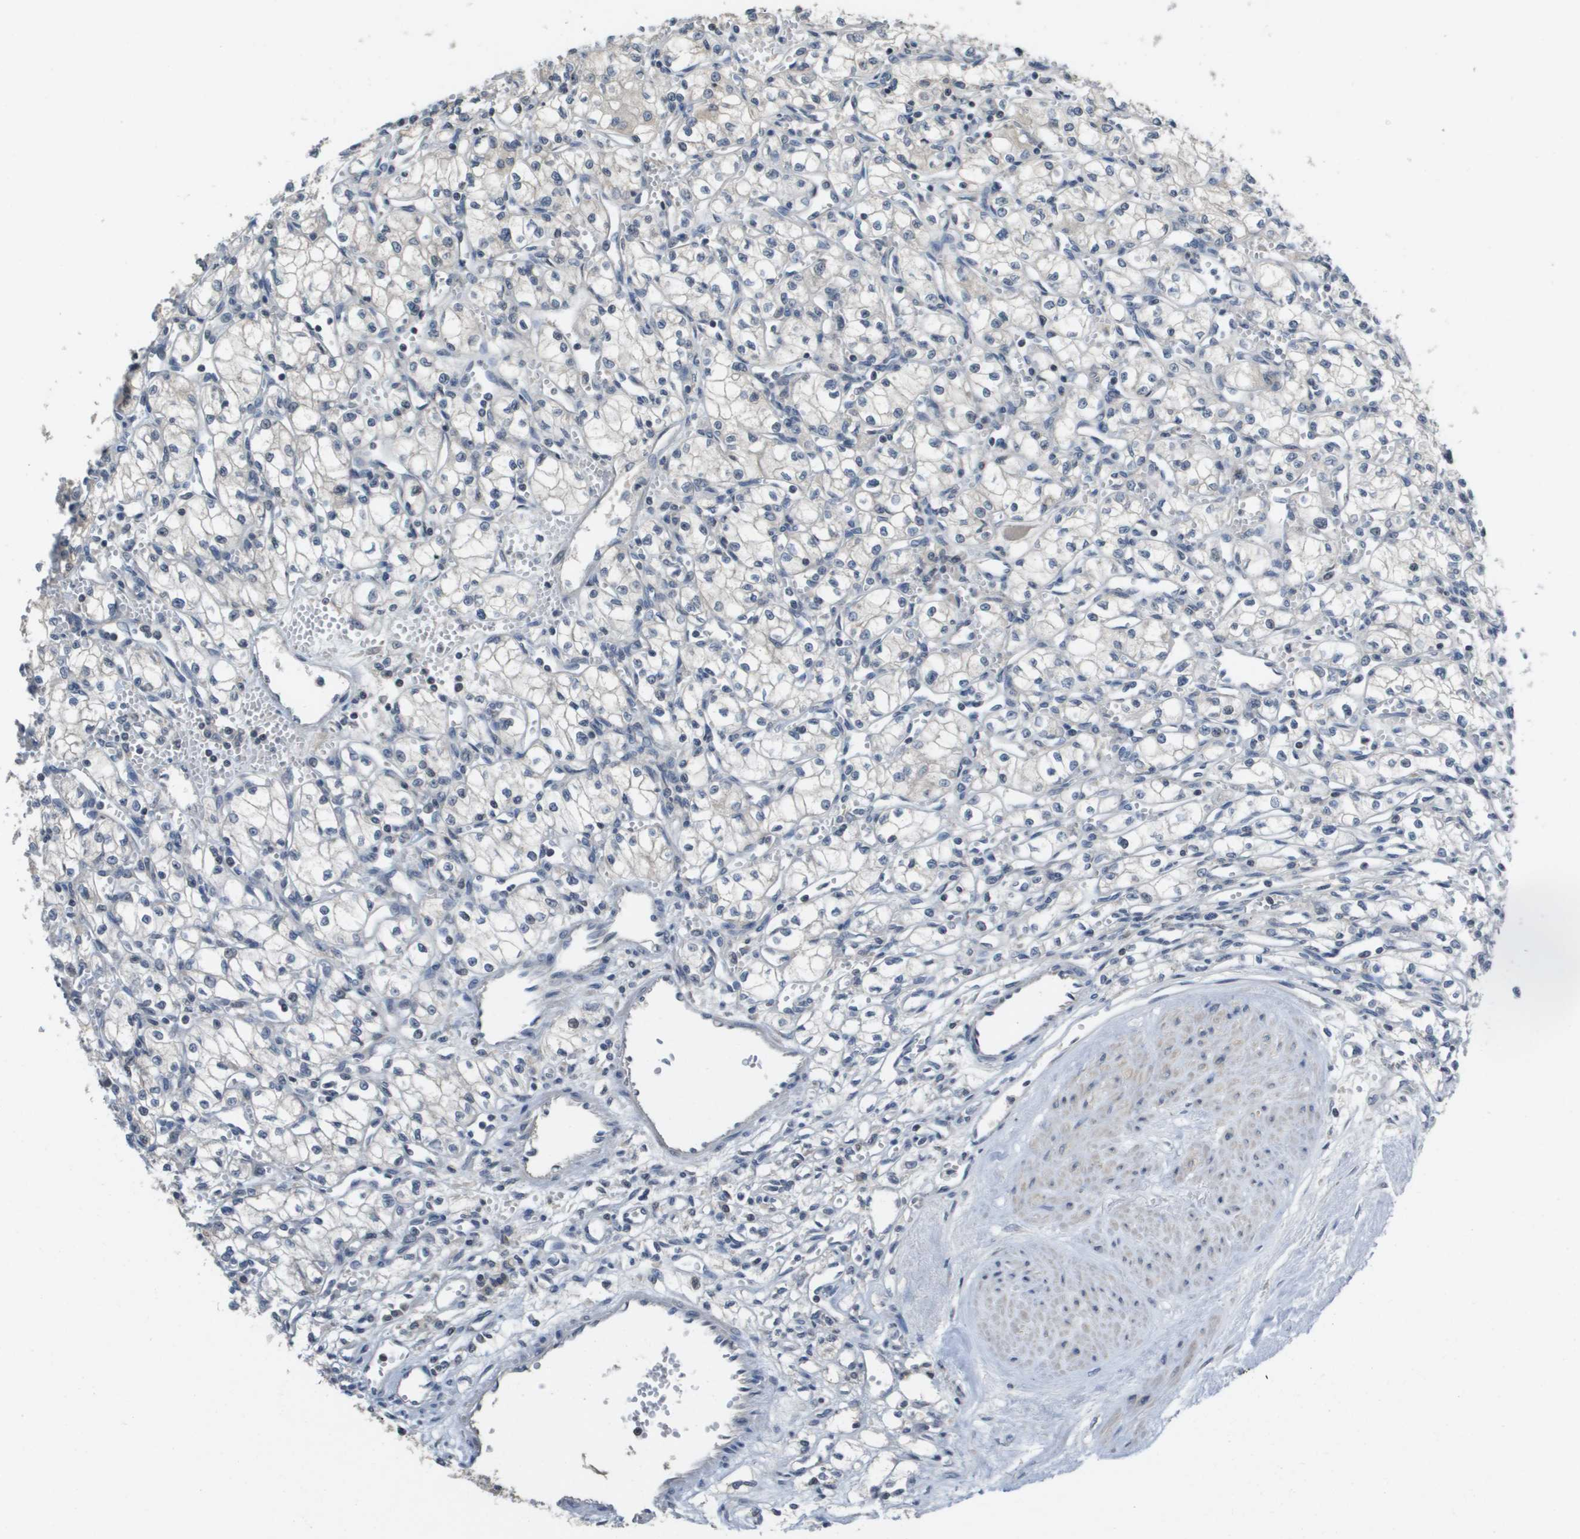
{"staining": {"intensity": "negative", "quantity": "none", "location": "none"}, "tissue": "renal cancer", "cell_type": "Tumor cells", "image_type": "cancer", "snomed": [{"axis": "morphology", "description": "Normal tissue, NOS"}, {"axis": "morphology", "description": "Adenocarcinoma, NOS"}, {"axis": "topography", "description": "Kidney"}], "caption": "An immunohistochemistry (IHC) histopathology image of renal adenocarcinoma is shown. There is no staining in tumor cells of renal adenocarcinoma.", "gene": "CAPN11", "patient": {"sex": "male", "age": 59}}